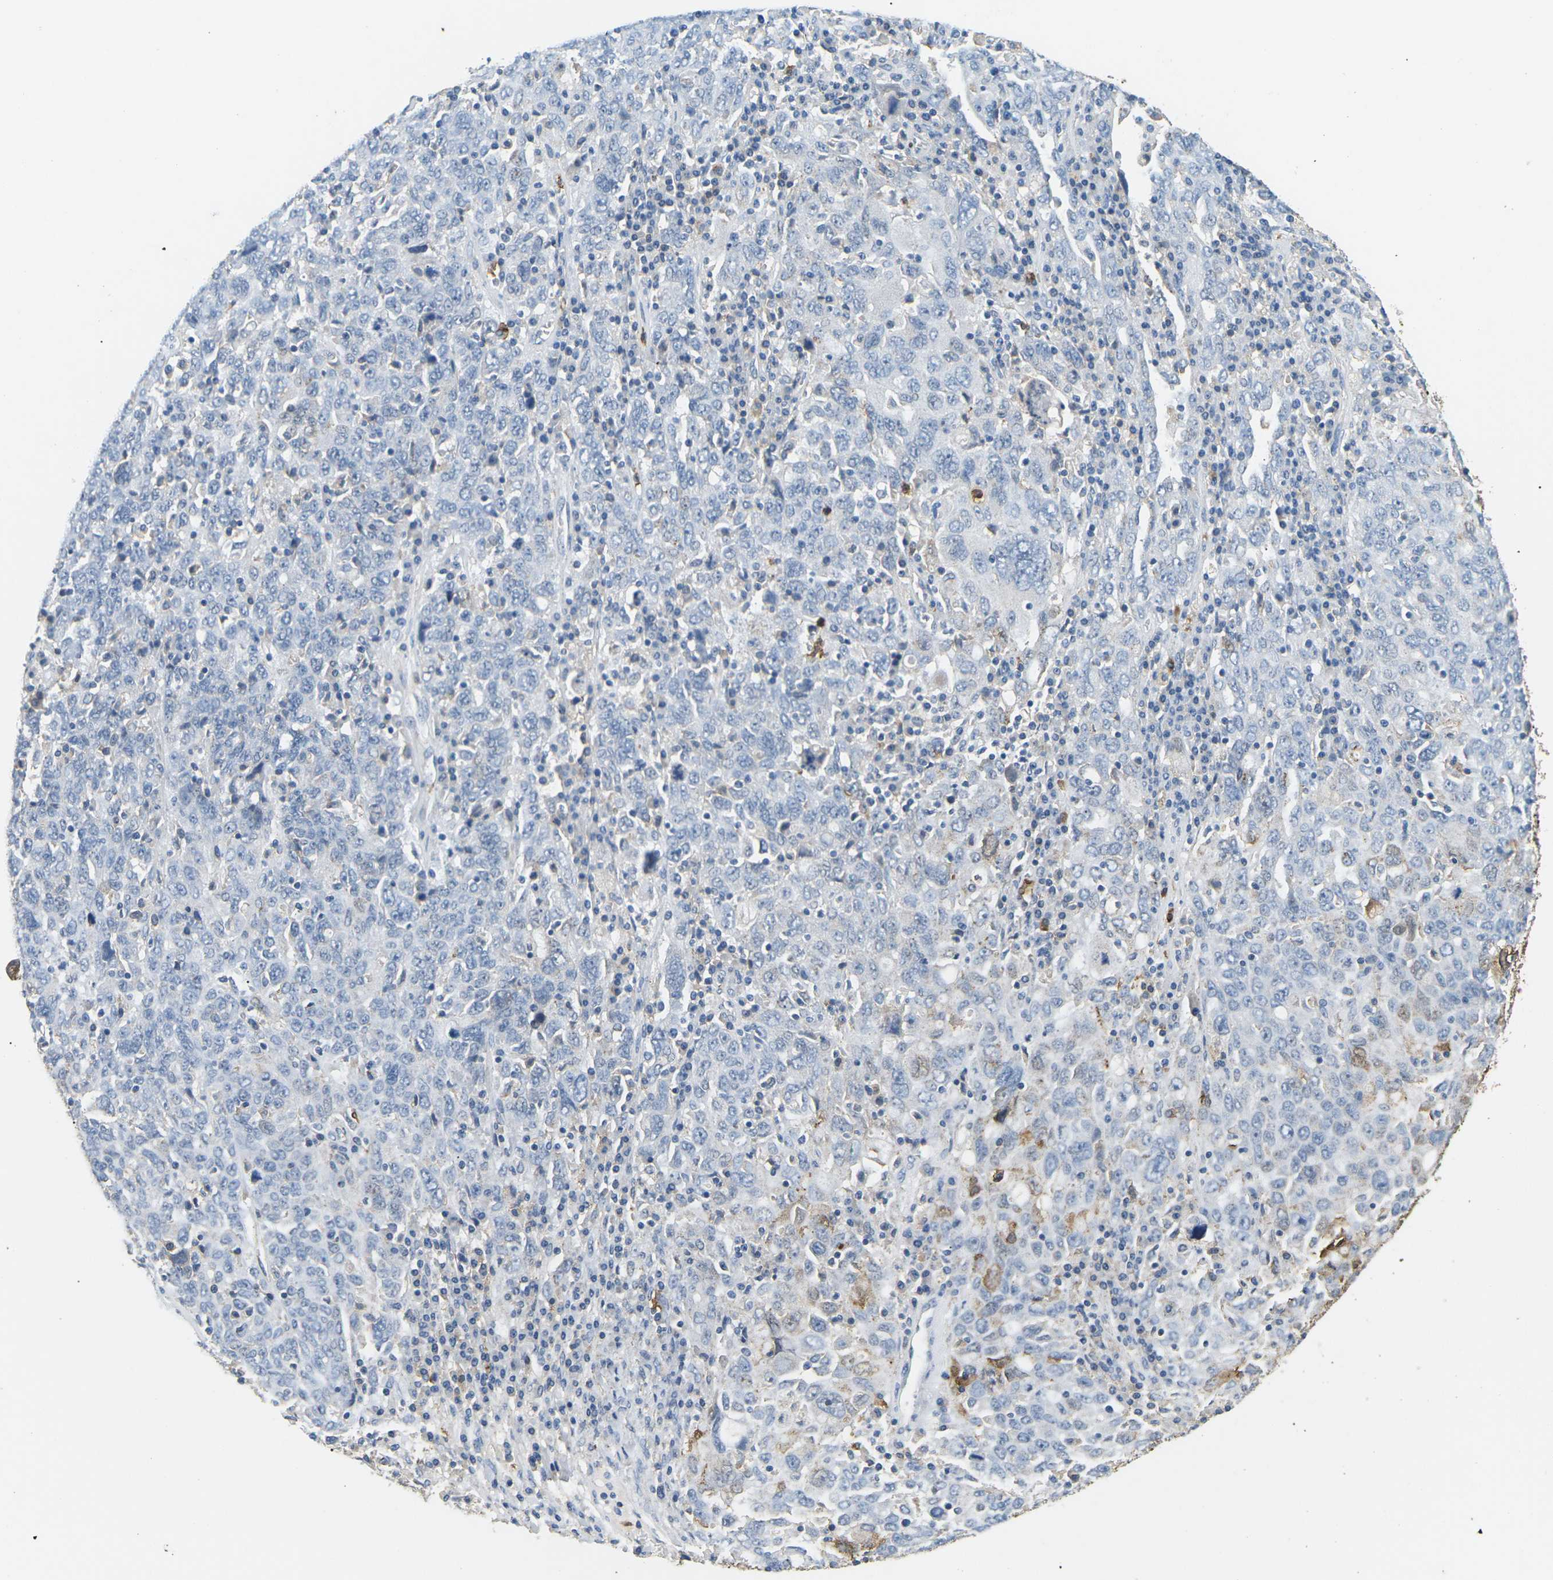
{"staining": {"intensity": "weak", "quantity": "<25%", "location": "cytoplasmic/membranous"}, "tissue": "ovarian cancer", "cell_type": "Tumor cells", "image_type": "cancer", "snomed": [{"axis": "morphology", "description": "Carcinoma, endometroid"}, {"axis": "topography", "description": "Ovary"}], "caption": "A histopathology image of human ovarian cancer (endometroid carcinoma) is negative for staining in tumor cells.", "gene": "ADM", "patient": {"sex": "female", "age": 62}}